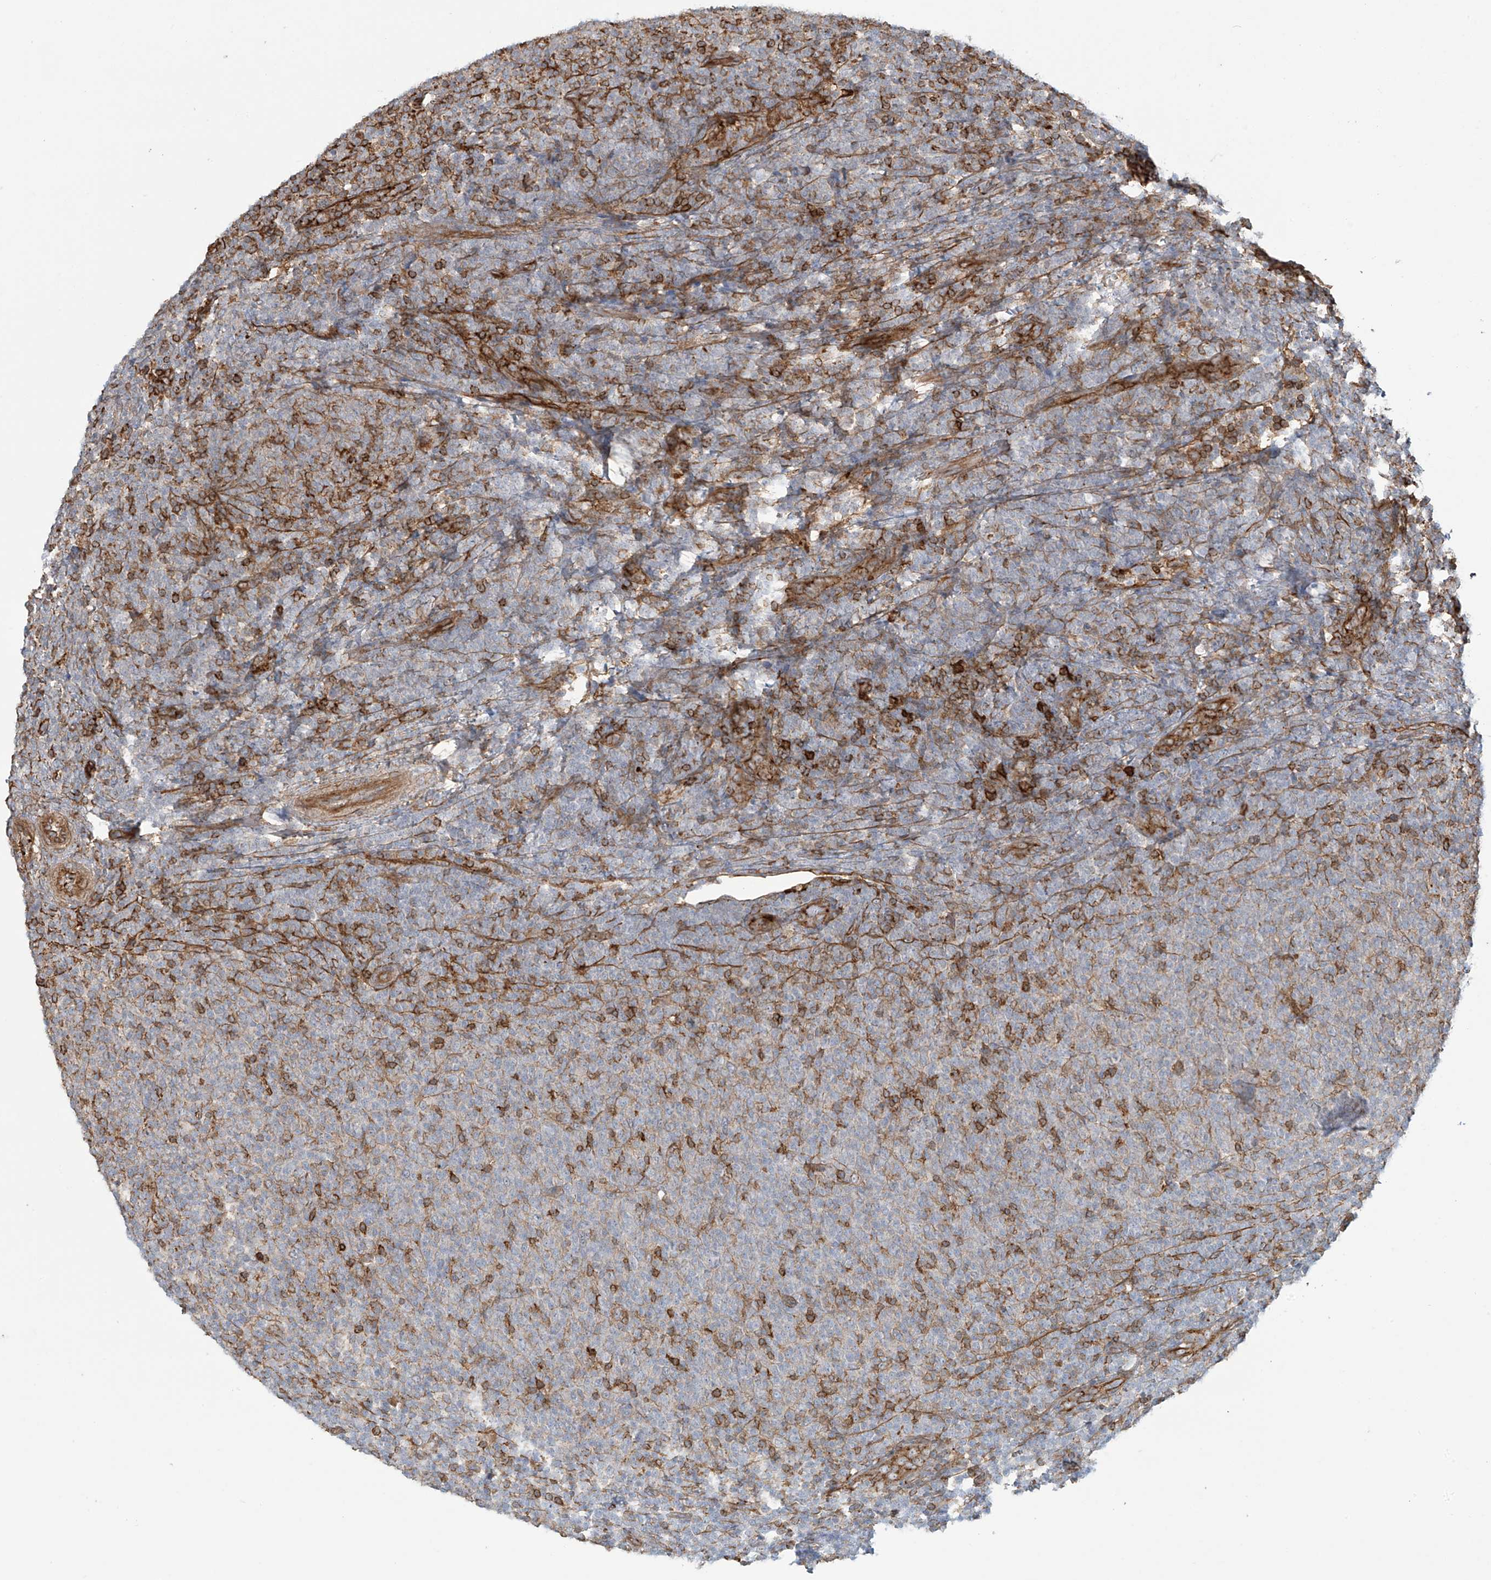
{"staining": {"intensity": "moderate", "quantity": "<25%", "location": "cytoplasmic/membranous"}, "tissue": "lymphoma", "cell_type": "Tumor cells", "image_type": "cancer", "snomed": [{"axis": "morphology", "description": "Malignant lymphoma, non-Hodgkin's type, Low grade"}, {"axis": "topography", "description": "Lymph node"}], "caption": "High-magnification brightfield microscopy of malignant lymphoma, non-Hodgkin's type (low-grade) stained with DAB (brown) and counterstained with hematoxylin (blue). tumor cells exhibit moderate cytoplasmic/membranous expression is seen in approximately<25% of cells.", "gene": "SLC9A2", "patient": {"sex": "male", "age": 66}}